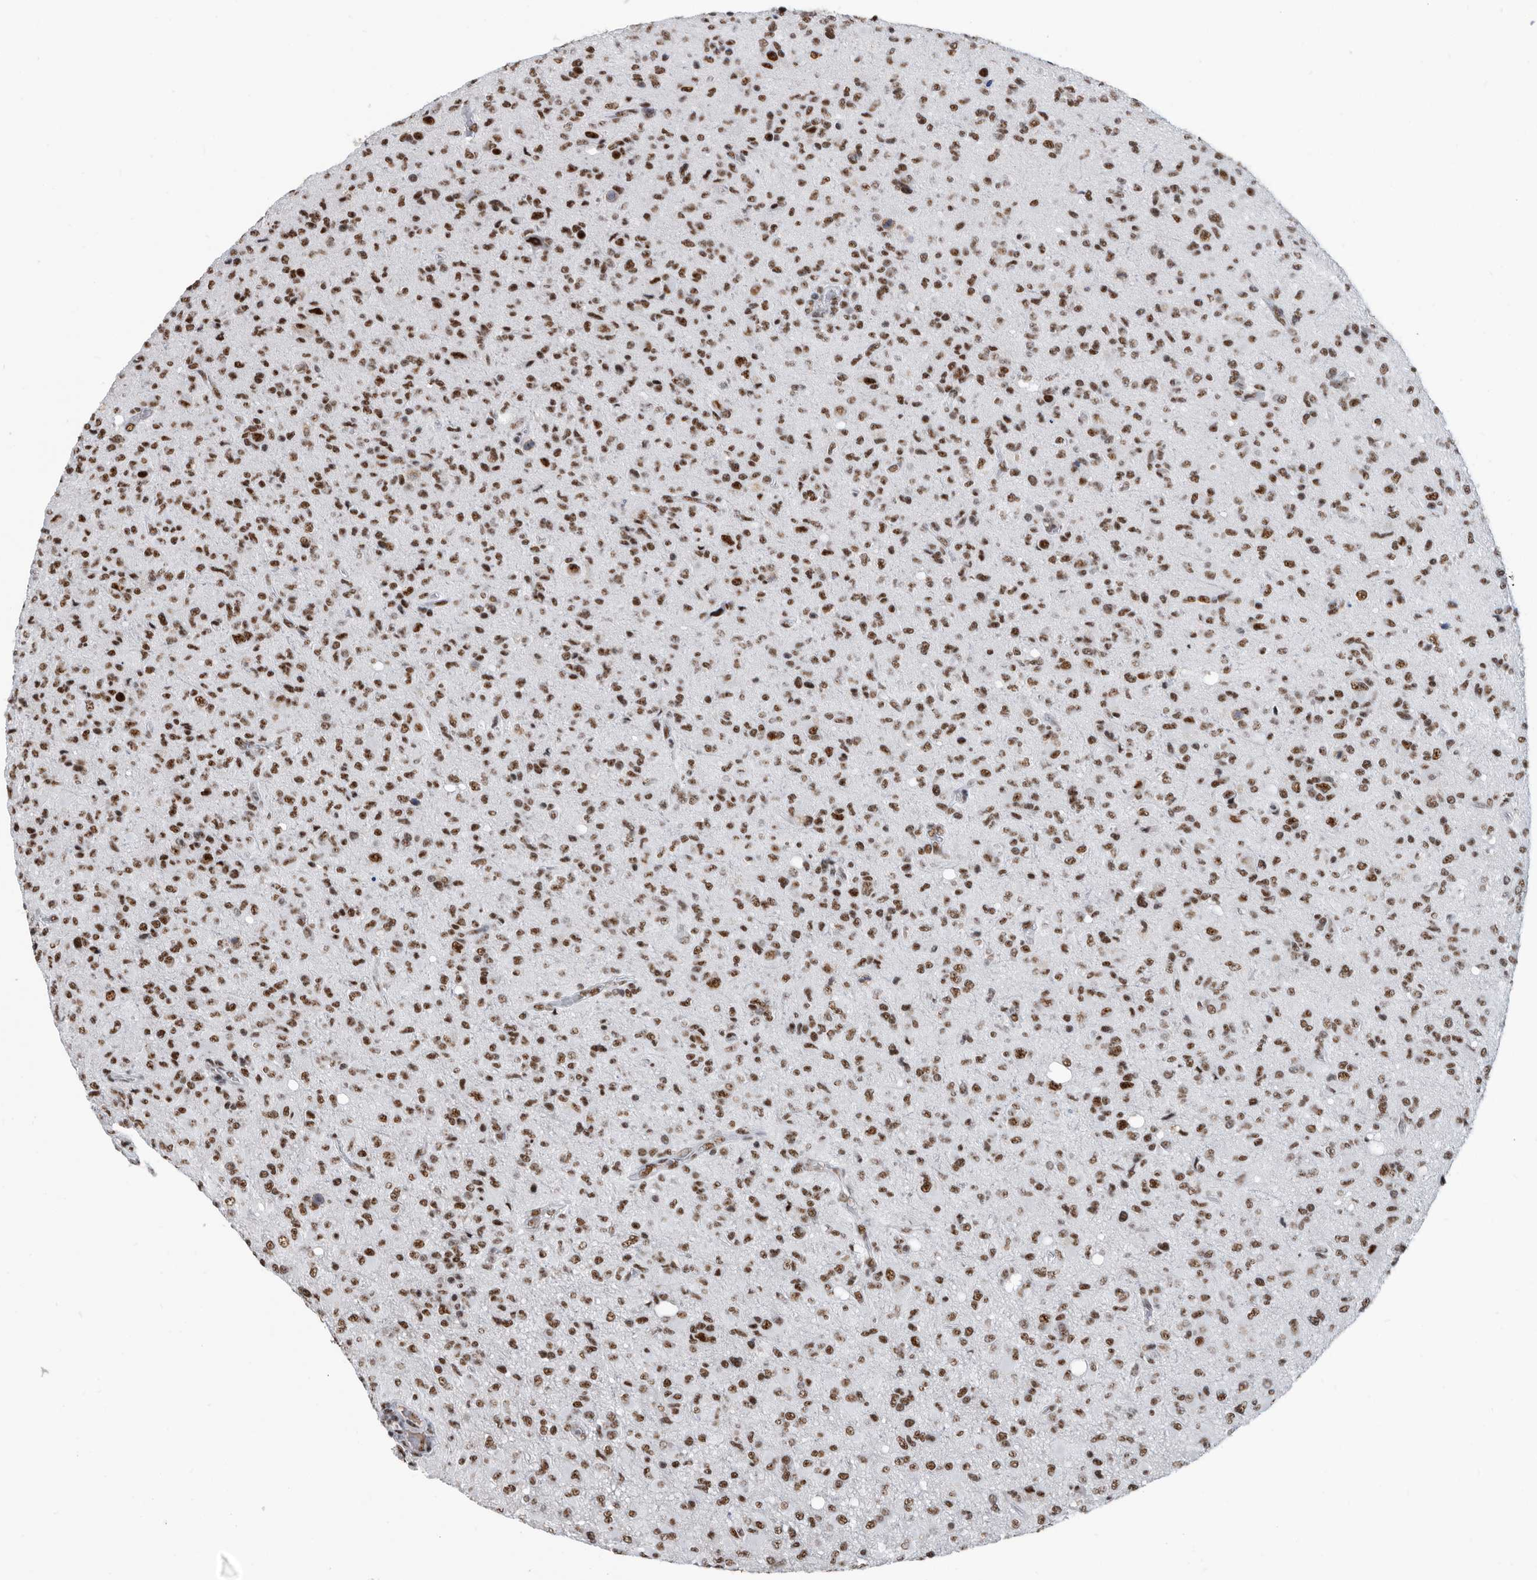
{"staining": {"intensity": "strong", "quantity": ">75%", "location": "nuclear"}, "tissue": "glioma", "cell_type": "Tumor cells", "image_type": "cancer", "snomed": [{"axis": "morphology", "description": "Glioma, malignant, High grade"}, {"axis": "topography", "description": "Brain"}], "caption": "Strong nuclear expression is appreciated in about >75% of tumor cells in glioma.", "gene": "SF3A1", "patient": {"sex": "female", "age": 57}}